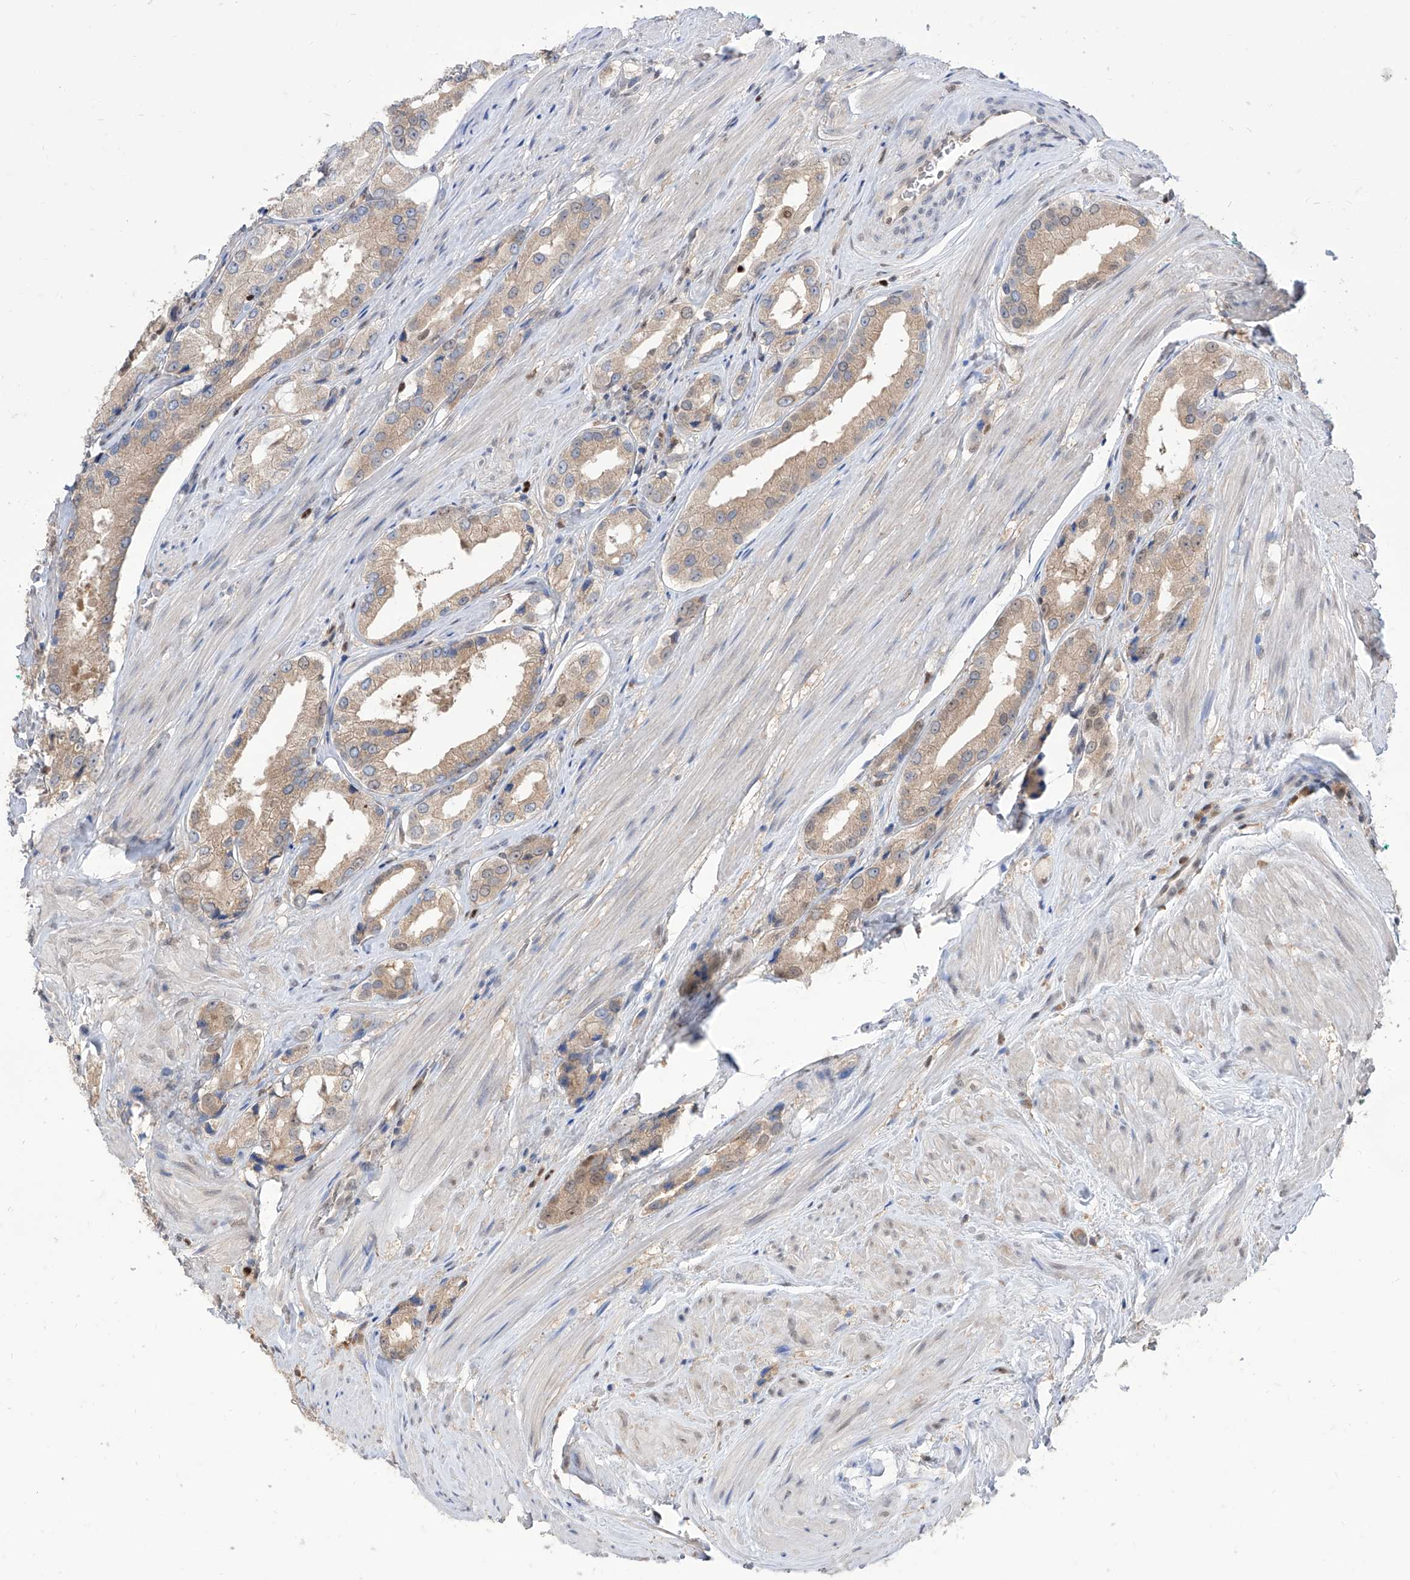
{"staining": {"intensity": "moderate", "quantity": "<25%", "location": "cytoplasmic/membranous"}, "tissue": "prostate cancer", "cell_type": "Tumor cells", "image_type": "cancer", "snomed": [{"axis": "morphology", "description": "Adenocarcinoma, Low grade"}, {"axis": "topography", "description": "Prostate"}], "caption": "A micrograph of human prostate cancer (adenocarcinoma (low-grade)) stained for a protein reveals moderate cytoplasmic/membranous brown staining in tumor cells.", "gene": "BROX", "patient": {"sex": "male", "age": 54}}